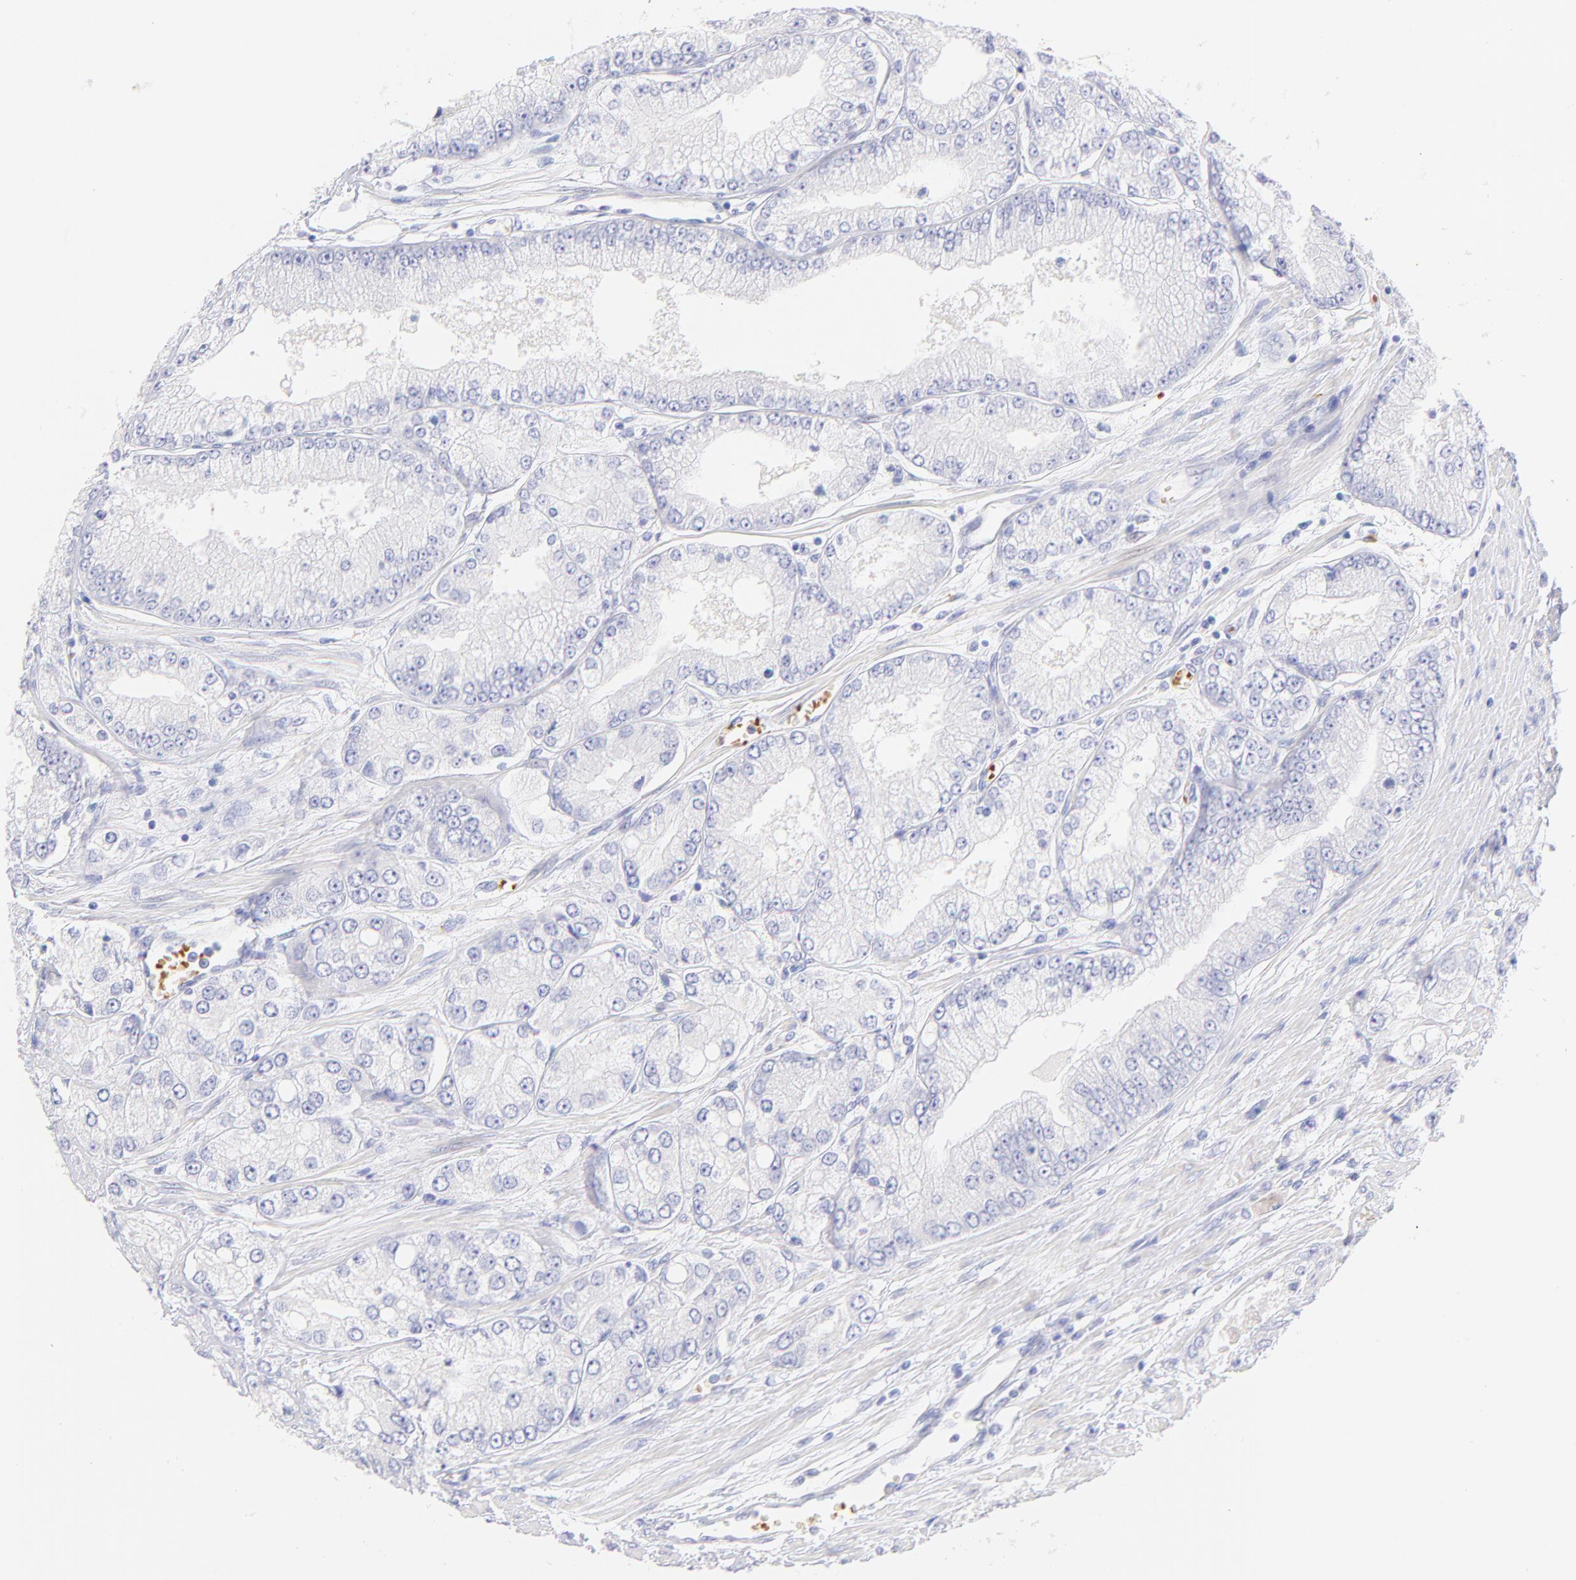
{"staining": {"intensity": "negative", "quantity": "none", "location": "none"}, "tissue": "prostate cancer", "cell_type": "Tumor cells", "image_type": "cancer", "snomed": [{"axis": "morphology", "description": "Adenocarcinoma, Medium grade"}, {"axis": "topography", "description": "Prostate"}], "caption": "Immunohistochemistry of human prostate medium-grade adenocarcinoma reveals no staining in tumor cells.", "gene": "FRMPD3", "patient": {"sex": "male", "age": 72}}